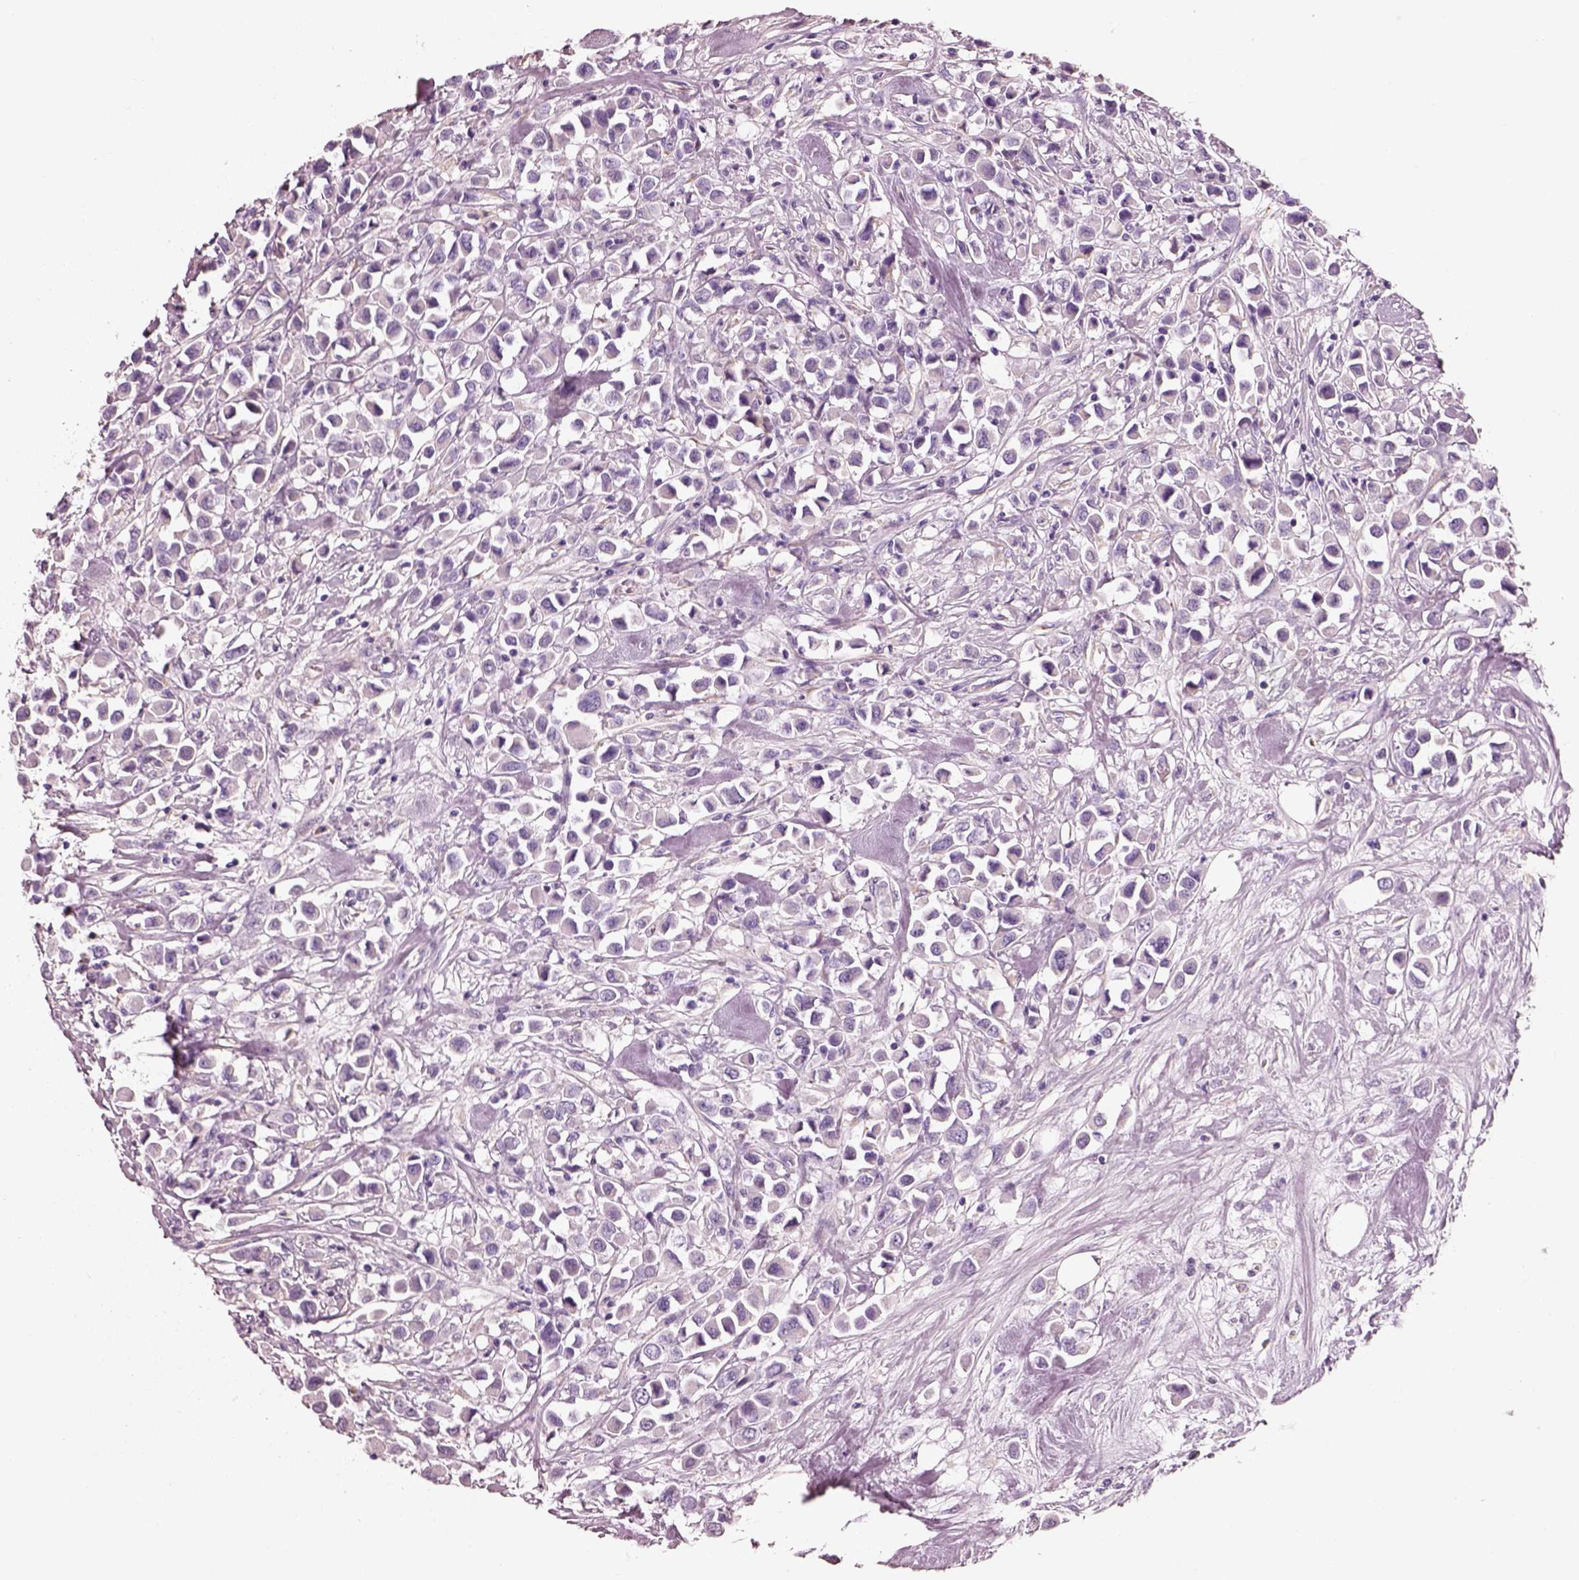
{"staining": {"intensity": "negative", "quantity": "none", "location": "none"}, "tissue": "breast cancer", "cell_type": "Tumor cells", "image_type": "cancer", "snomed": [{"axis": "morphology", "description": "Duct carcinoma"}, {"axis": "topography", "description": "Breast"}], "caption": "The immunohistochemistry (IHC) photomicrograph has no significant expression in tumor cells of breast cancer (invasive ductal carcinoma) tissue. The staining is performed using DAB brown chromogen with nuclei counter-stained in using hematoxylin.", "gene": "PNOC", "patient": {"sex": "female", "age": 61}}